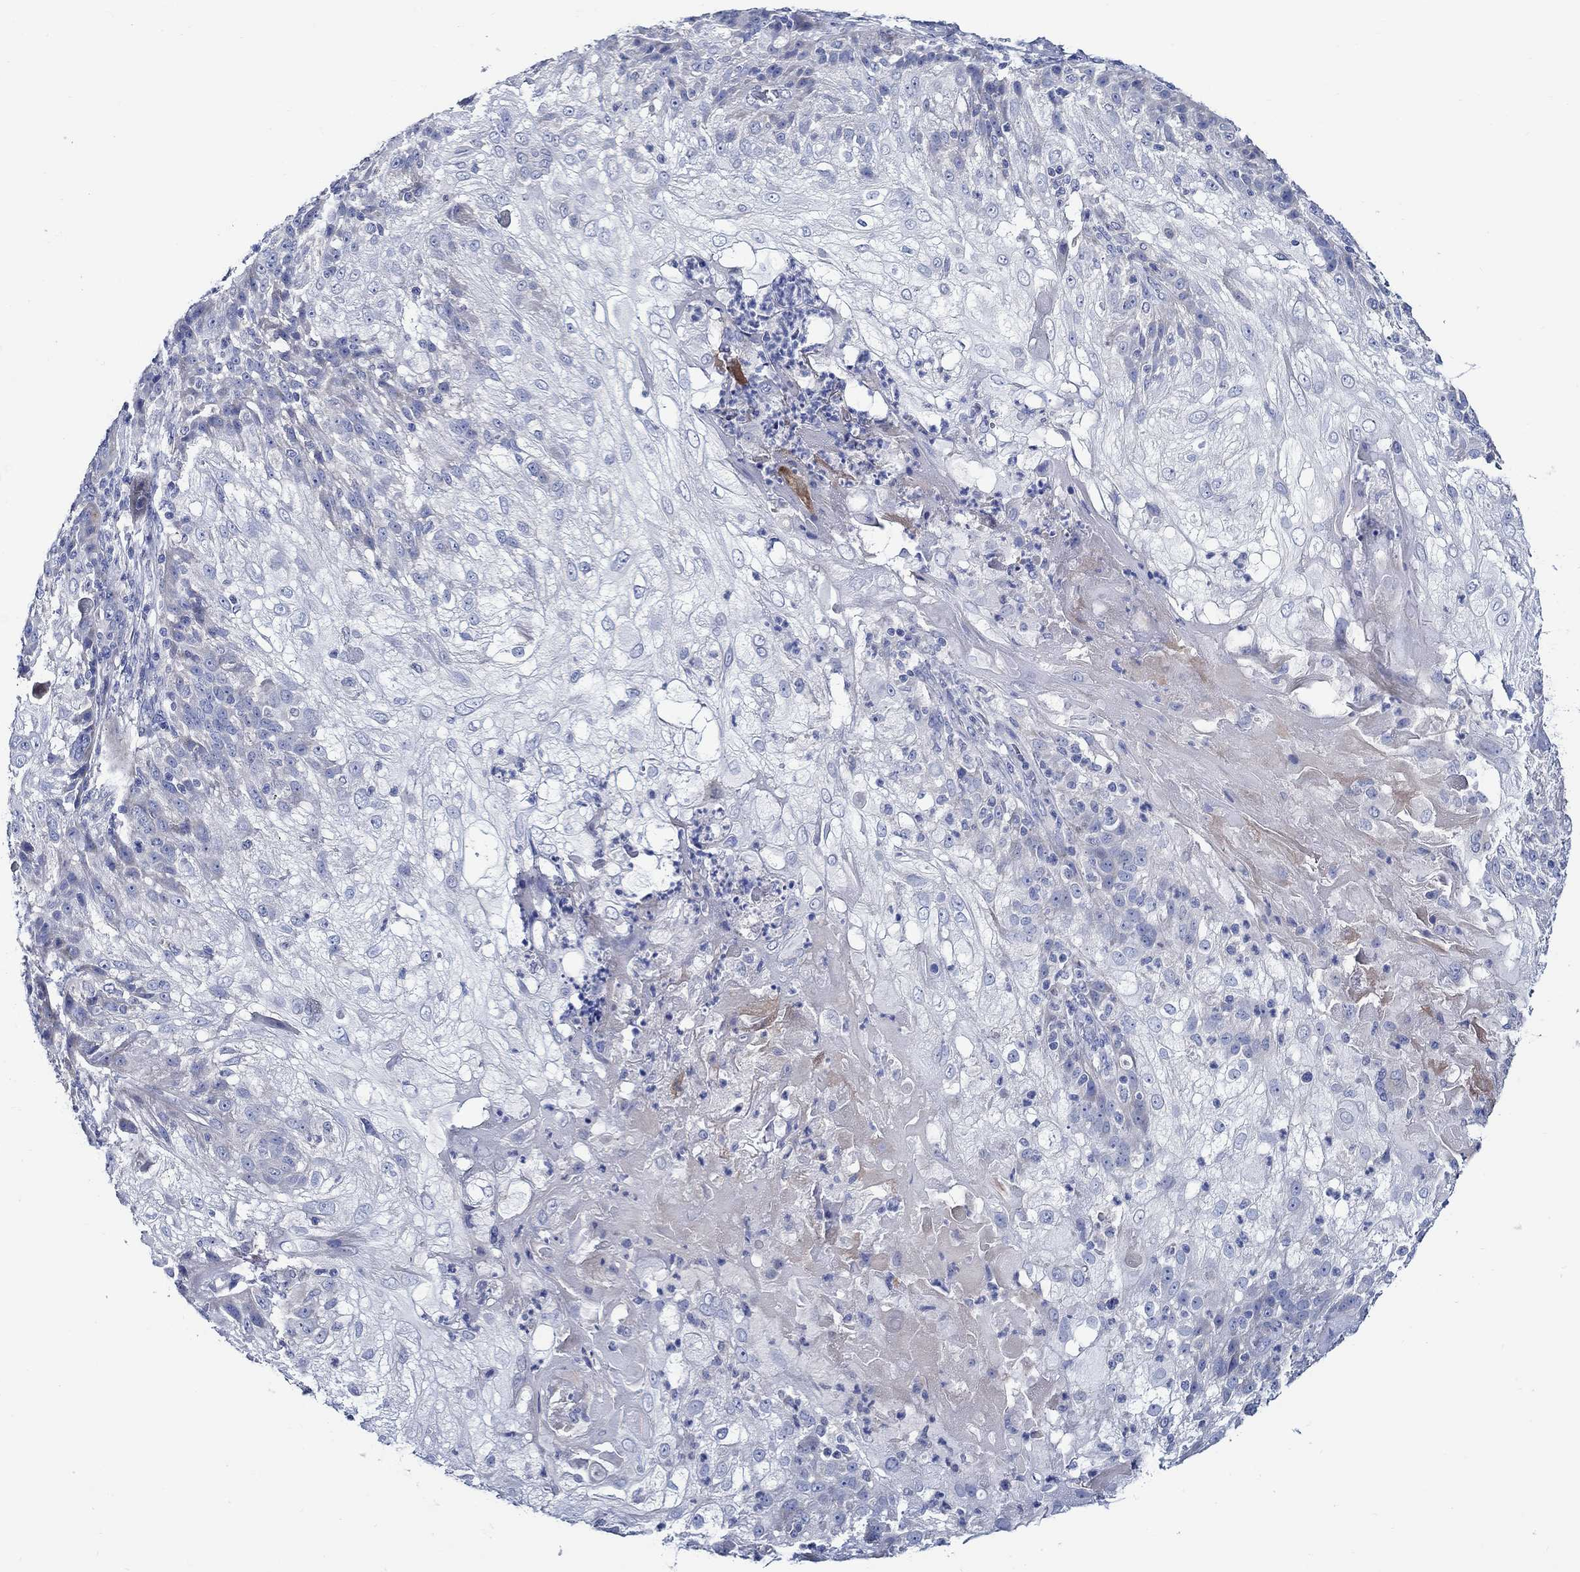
{"staining": {"intensity": "negative", "quantity": "none", "location": "none"}, "tissue": "skin cancer", "cell_type": "Tumor cells", "image_type": "cancer", "snomed": [{"axis": "morphology", "description": "Normal tissue, NOS"}, {"axis": "morphology", "description": "Squamous cell carcinoma, NOS"}, {"axis": "topography", "description": "Skin"}], "caption": "IHC image of skin cancer stained for a protein (brown), which reveals no expression in tumor cells.", "gene": "SKOR1", "patient": {"sex": "female", "age": 83}}